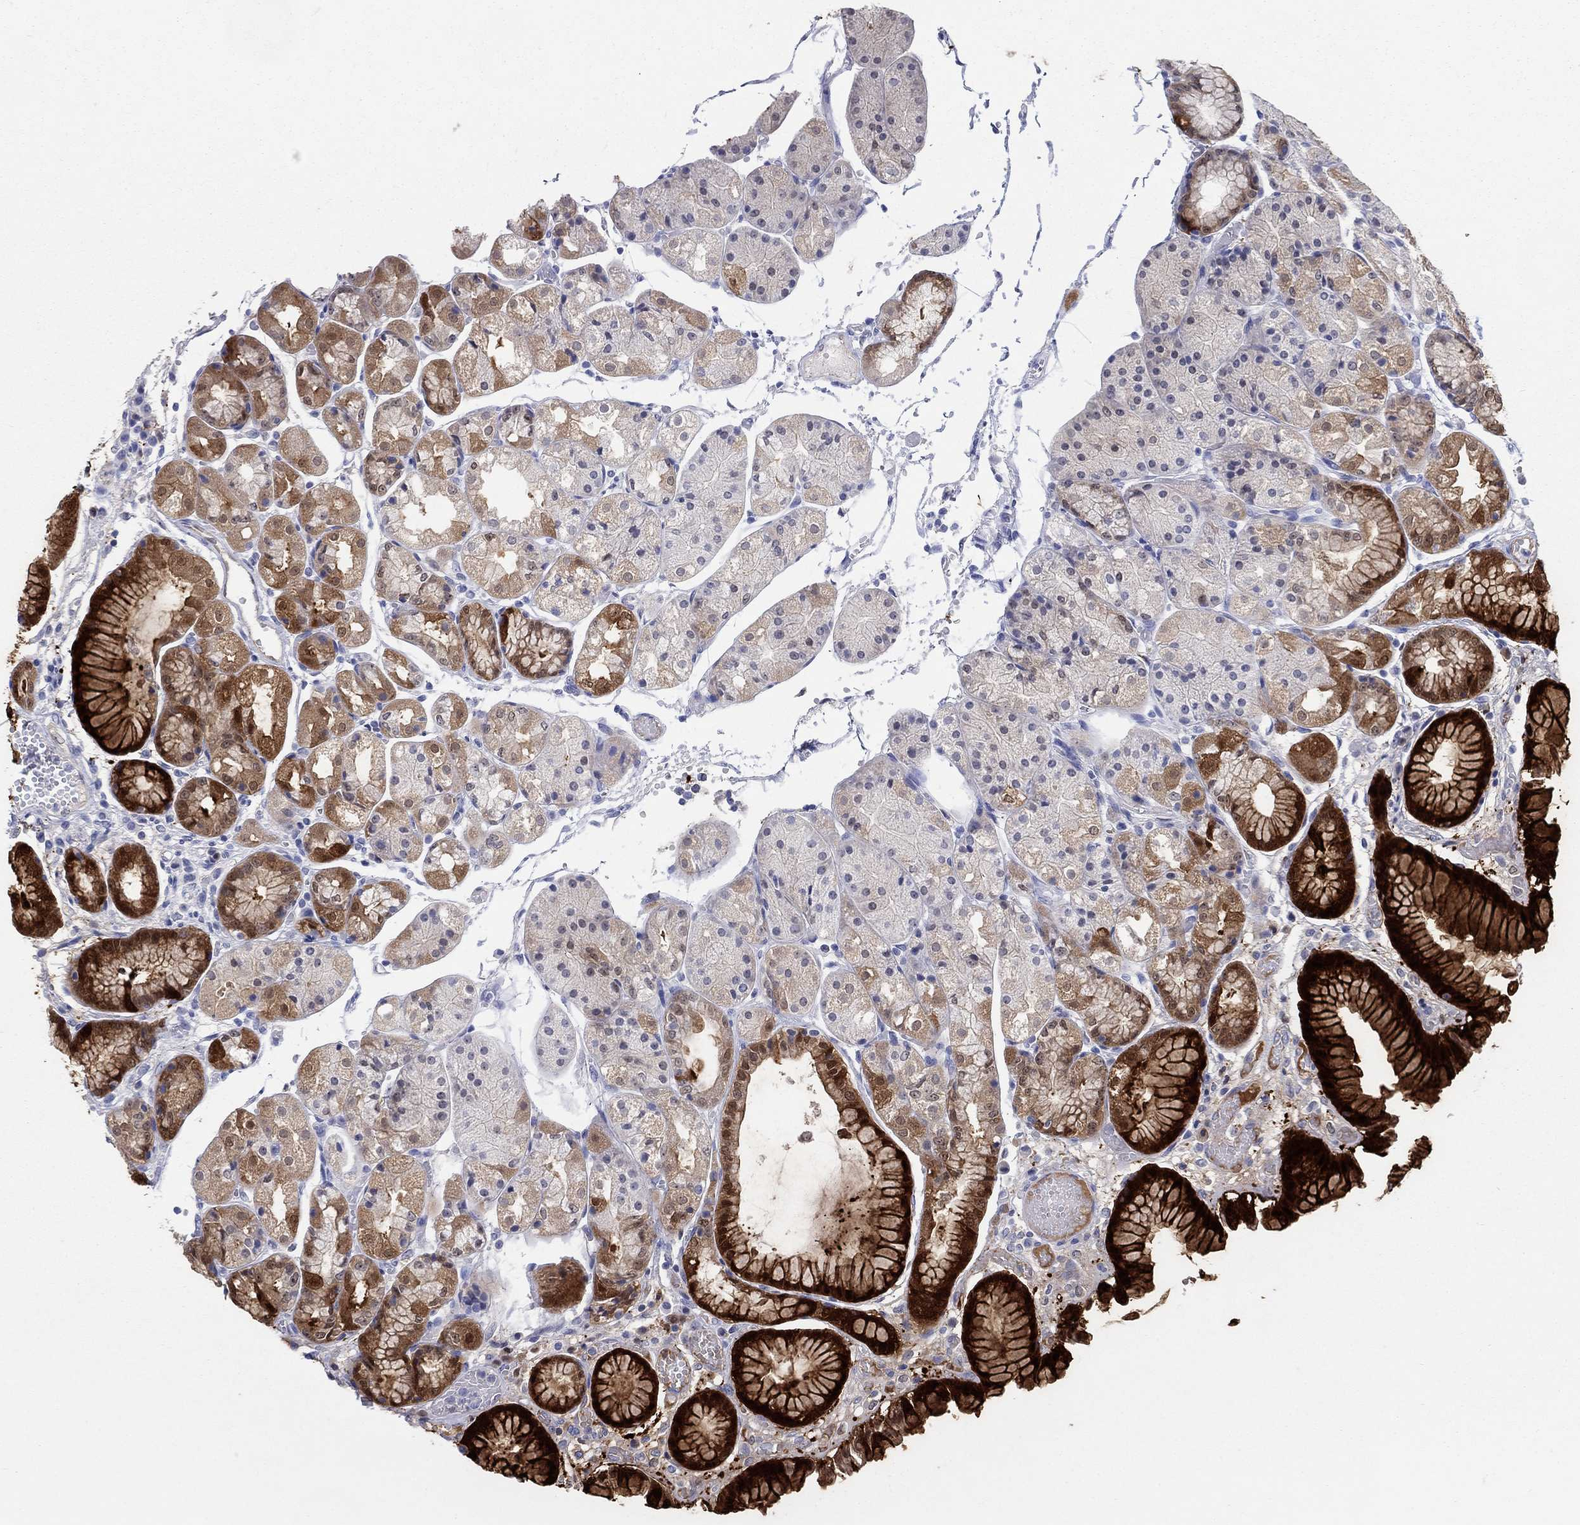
{"staining": {"intensity": "strong", "quantity": "25%-75%", "location": "cytoplasmic/membranous"}, "tissue": "stomach", "cell_type": "Glandular cells", "image_type": "normal", "snomed": [{"axis": "morphology", "description": "Normal tissue, NOS"}, {"axis": "topography", "description": "Stomach, upper"}], "caption": "This is an image of immunohistochemistry (IHC) staining of benign stomach, which shows strong positivity in the cytoplasmic/membranous of glandular cells.", "gene": "AKR1C1", "patient": {"sex": "male", "age": 72}}